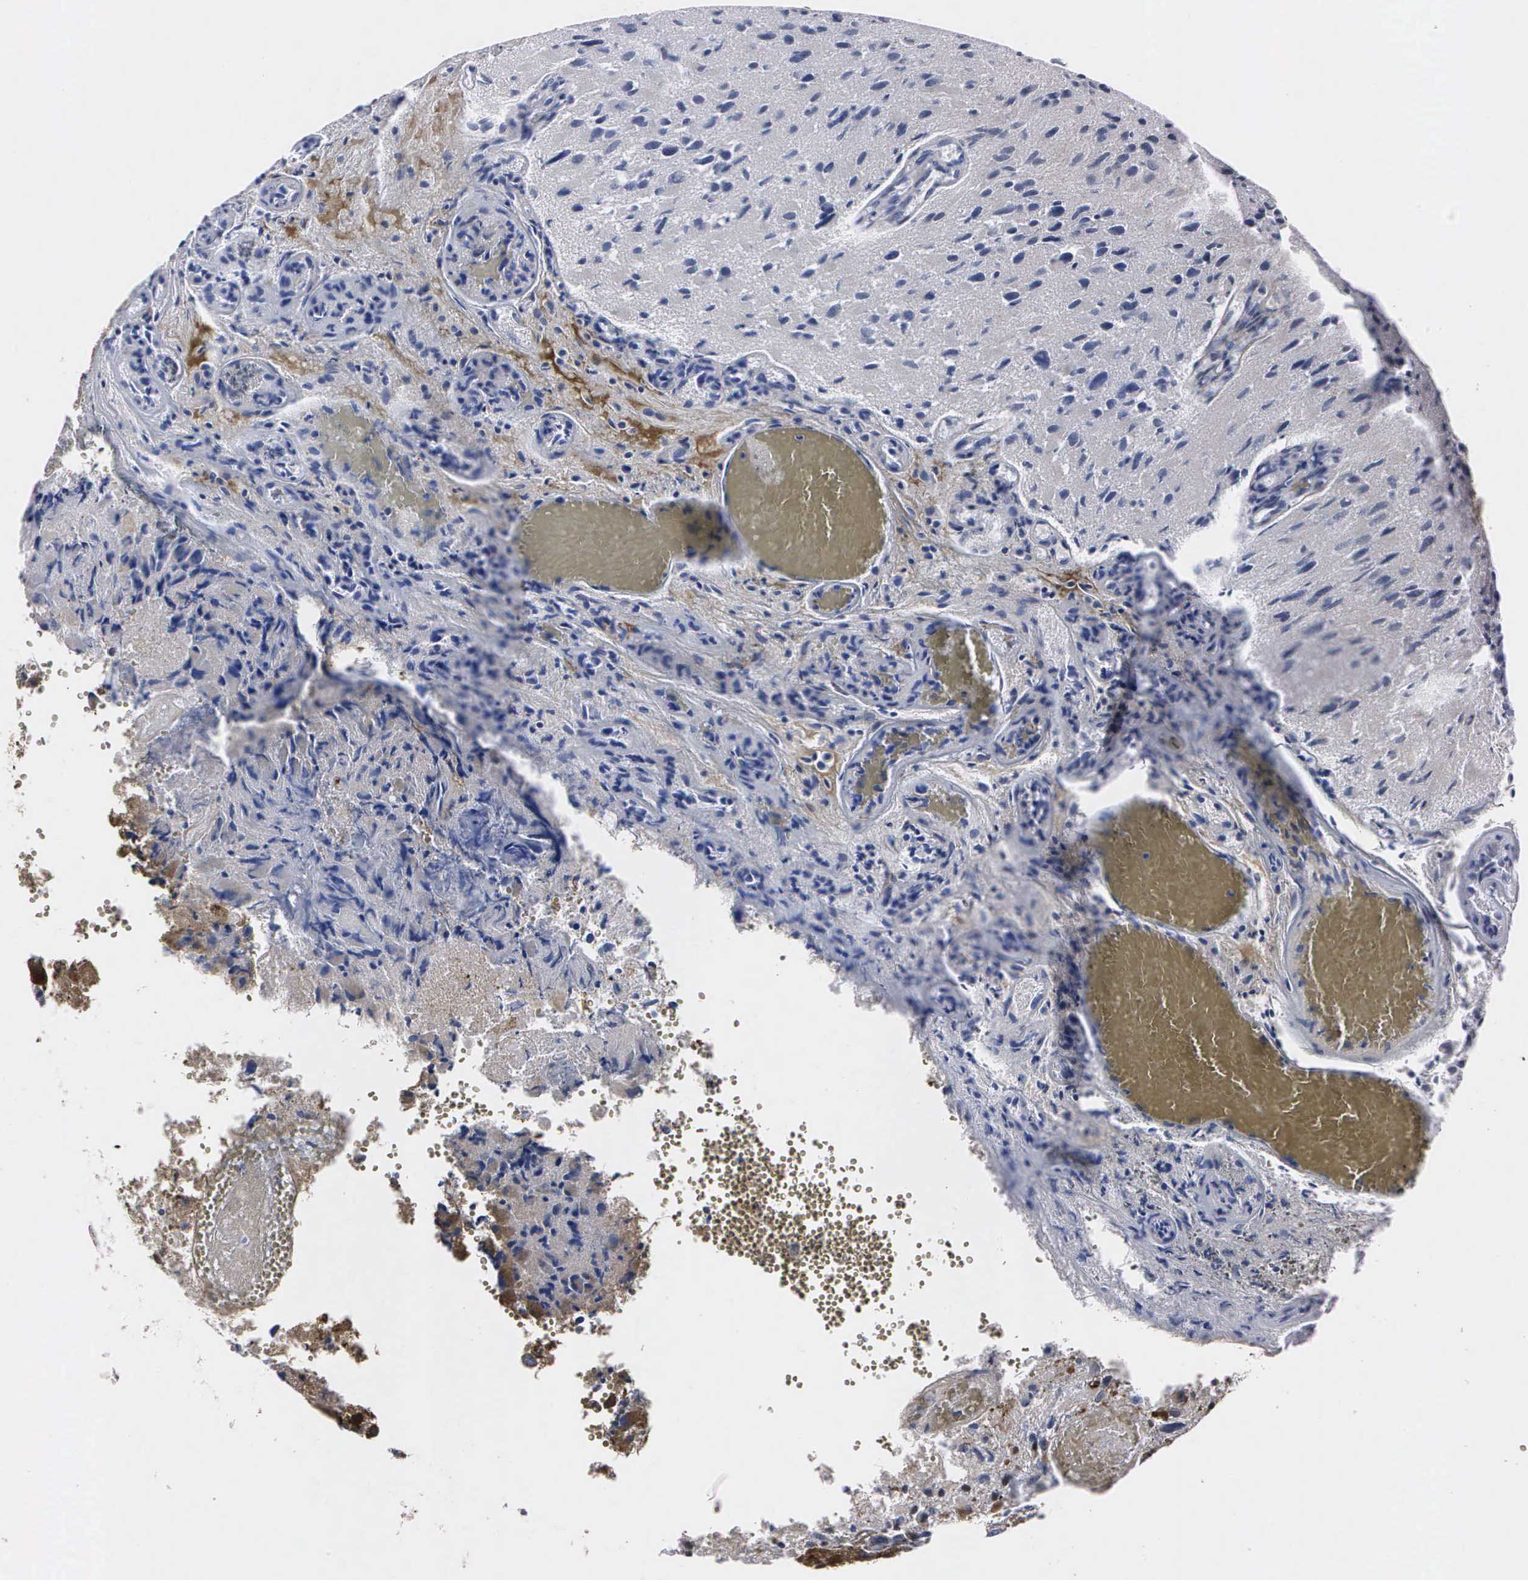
{"staining": {"intensity": "strong", "quantity": "25%-75%", "location": "cytoplasmic/membranous"}, "tissue": "glioma", "cell_type": "Tumor cells", "image_type": "cancer", "snomed": [{"axis": "morphology", "description": "Glioma, malignant, High grade"}, {"axis": "topography", "description": "Brain"}], "caption": "Human malignant glioma (high-grade) stained with a brown dye reveals strong cytoplasmic/membranous positive staining in approximately 25%-75% of tumor cells.", "gene": "ENO2", "patient": {"sex": "male", "age": 69}}